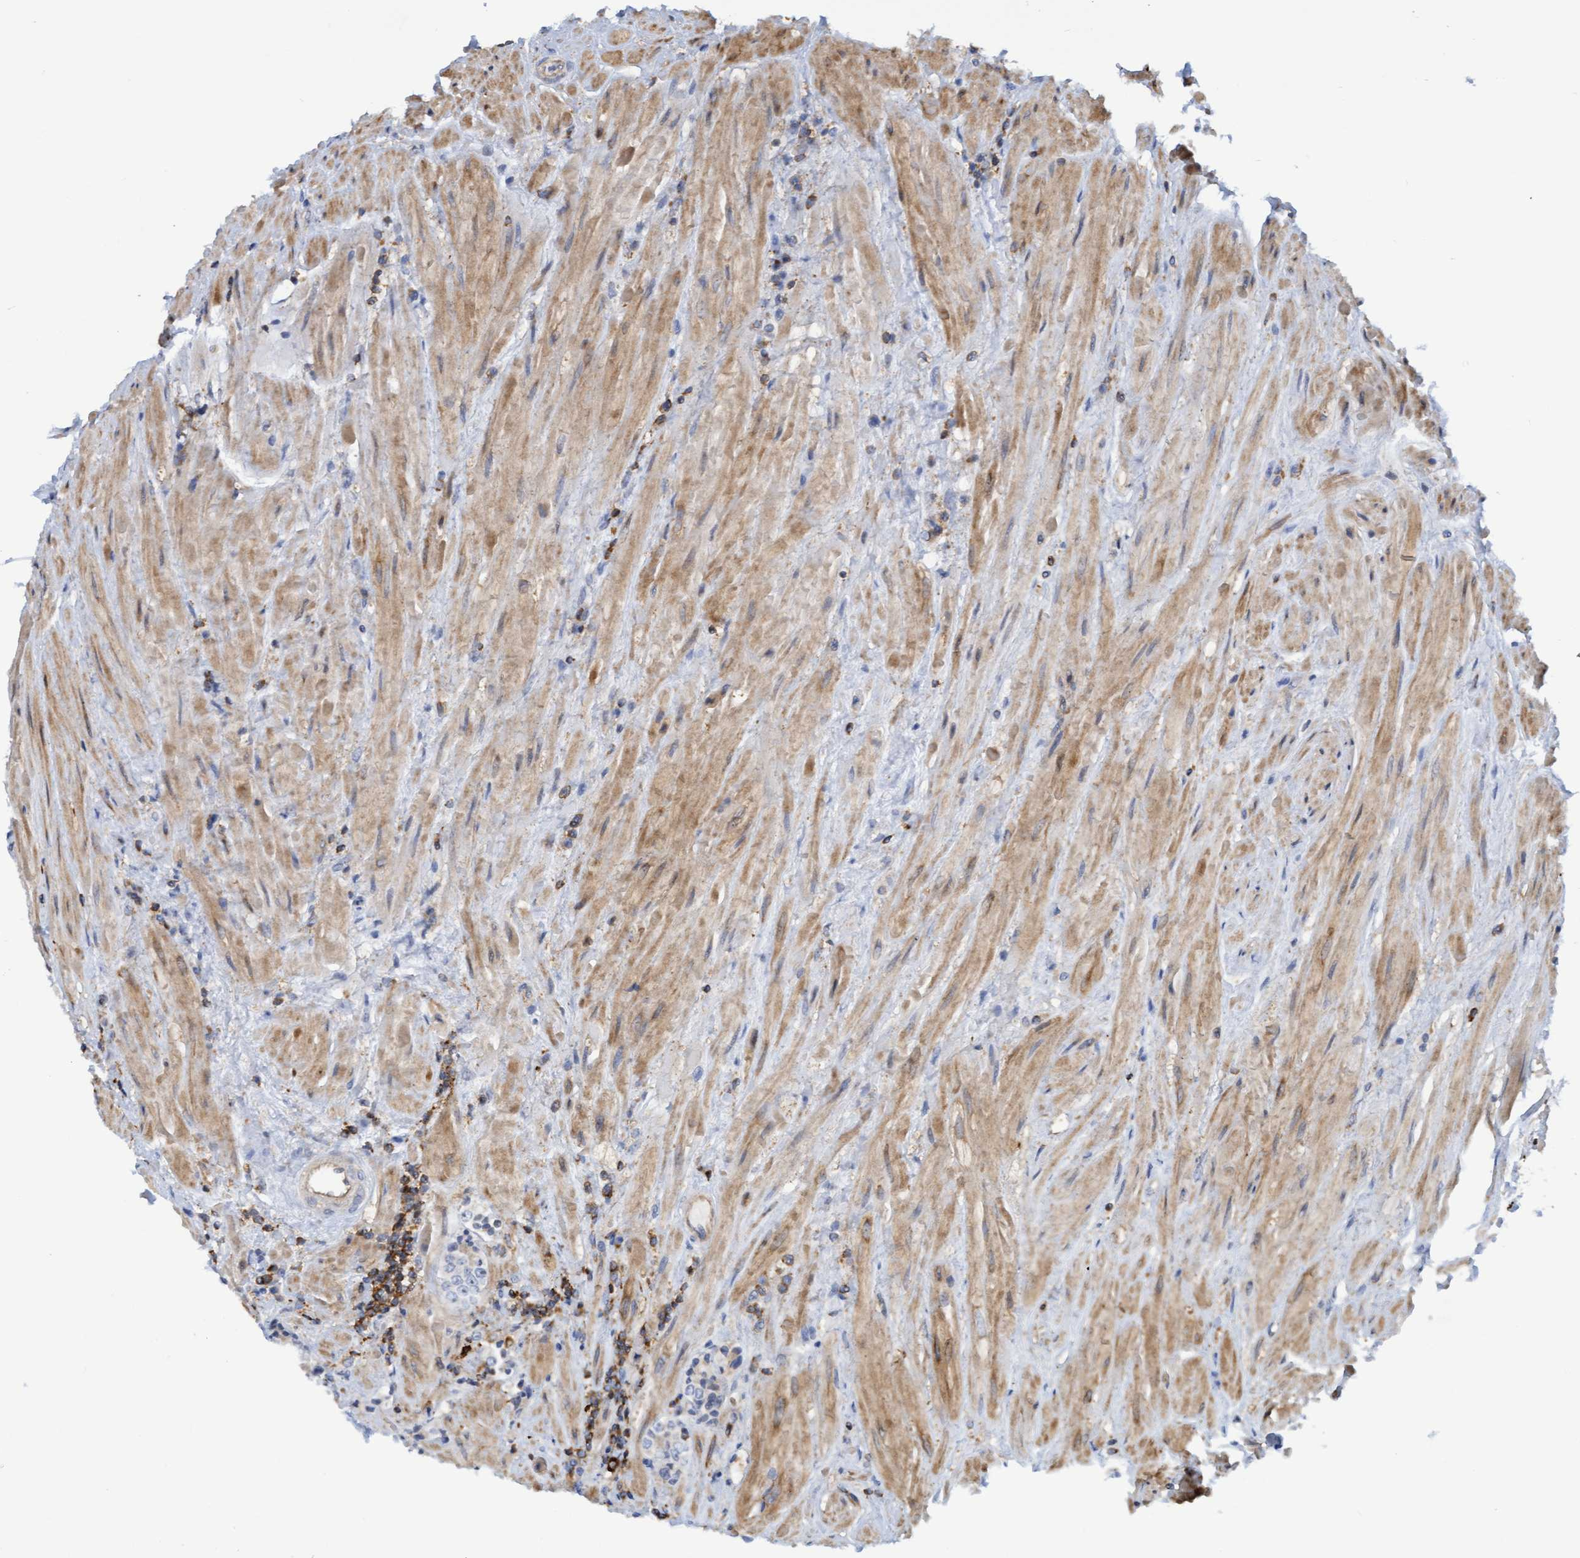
{"staining": {"intensity": "negative", "quantity": "none", "location": "none"}, "tissue": "prostate cancer", "cell_type": "Tumor cells", "image_type": "cancer", "snomed": [{"axis": "morphology", "description": "Adenocarcinoma, High grade"}, {"axis": "topography", "description": "Prostate"}], "caption": "This photomicrograph is of prostate cancer stained with immunohistochemistry (IHC) to label a protein in brown with the nuclei are counter-stained blue. There is no positivity in tumor cells.", "gene": "FNBP1", "patient": {"sex": "male", "age": 61}}